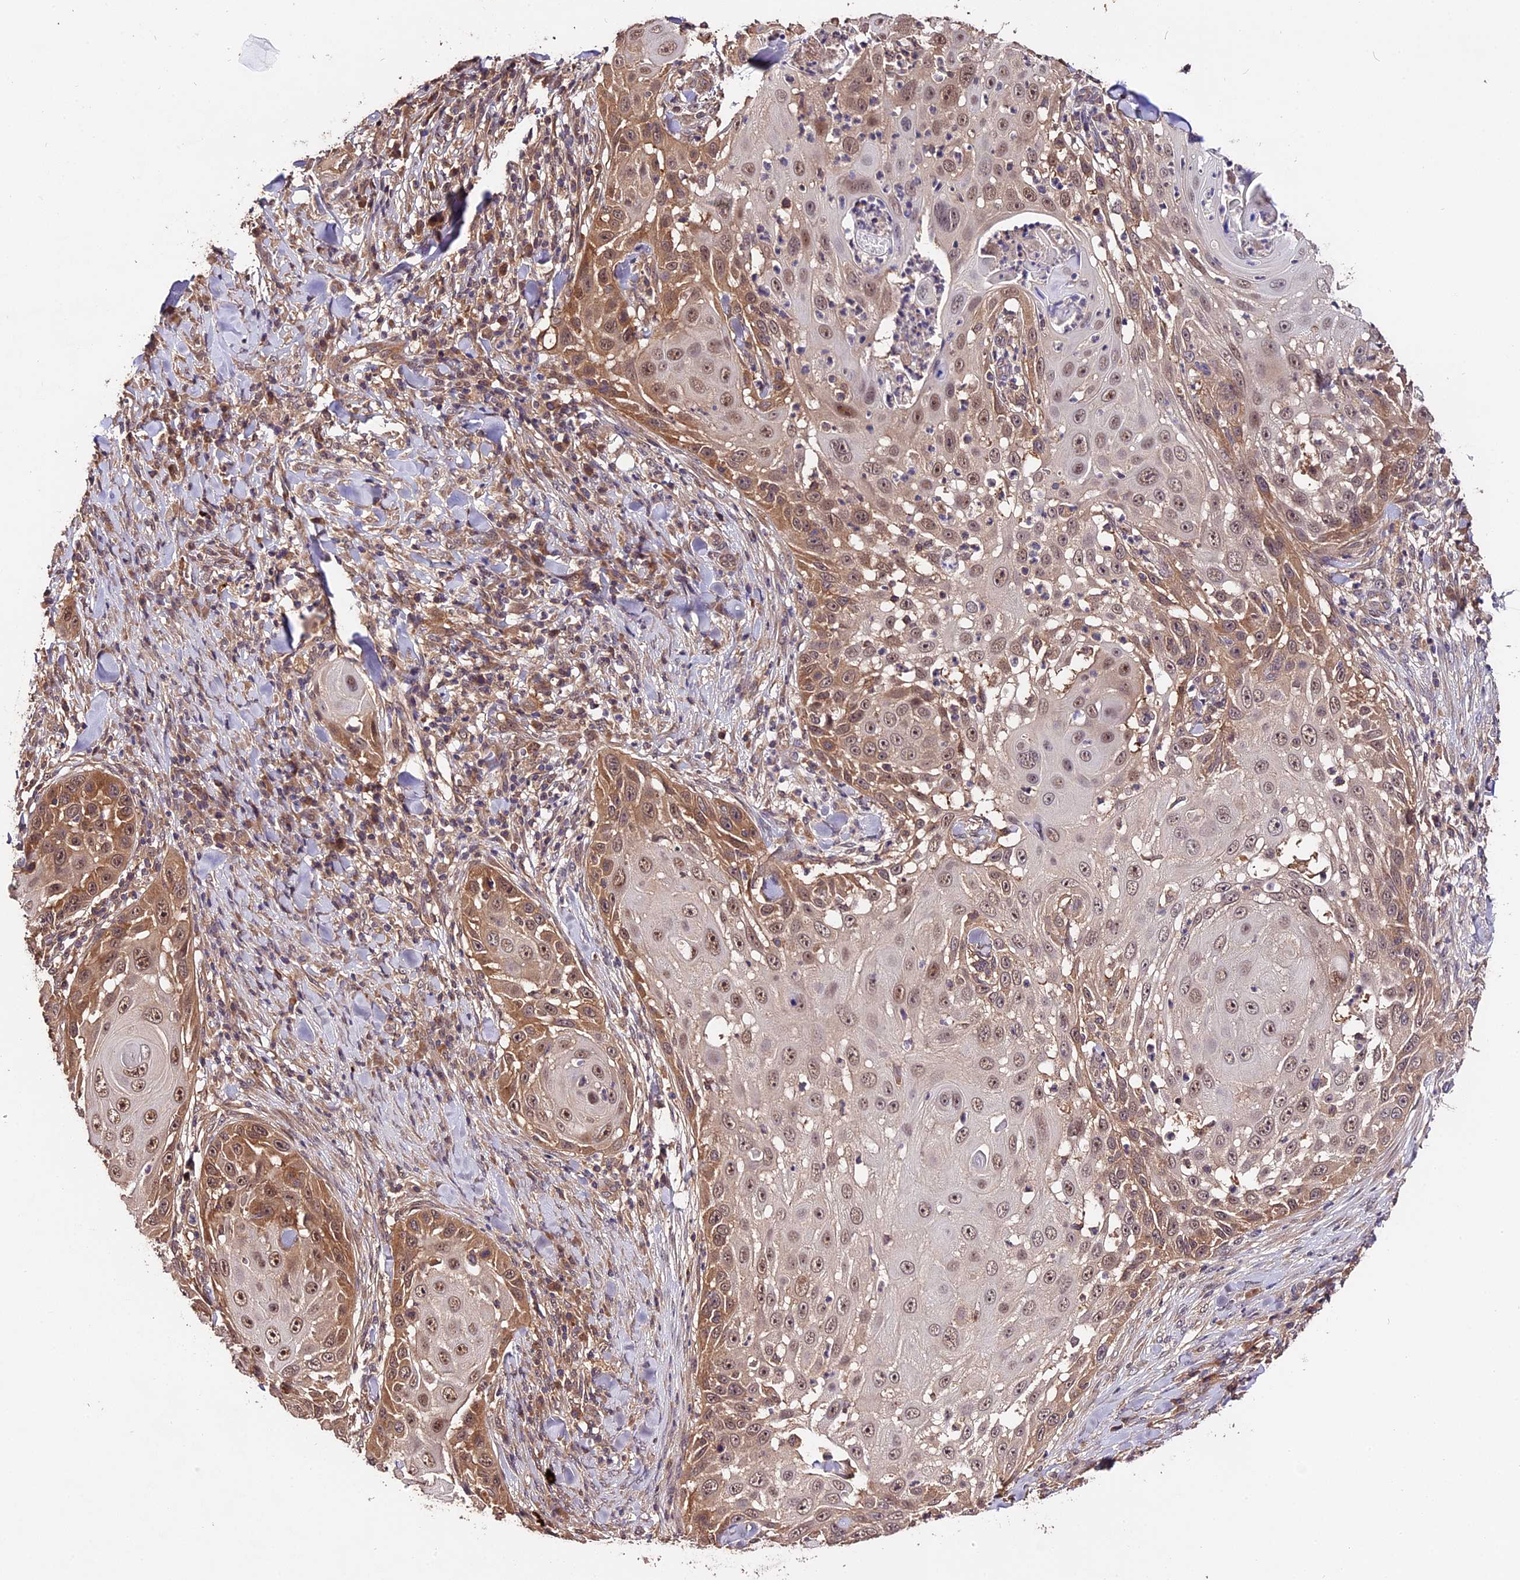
{"staining": {"intensity": "moderate", "quantity": "25%-75%", "location": "cytoplasmic/membranous,nuclear"}, "tissue": "skin cancer", "cell_type": "Tumor cells", "image_type": "cancer", "snomed": [{"axis": "morphology", "description": "Squamous cell carcinoma, NOS"}, {"axis": "topography", "description": "Skin"}], "caption": "A histopathology image of skin cancer (squamous cell carcinoma) stained for a protein shows moderate cytoplasmic/membranous and nuclear brown staining in tumor cells. The protein of interest is shown in brown color, while the nuclei are stained blue.", "gene": "TRMT1", "patient": {"sex": "female", "age": 44}}